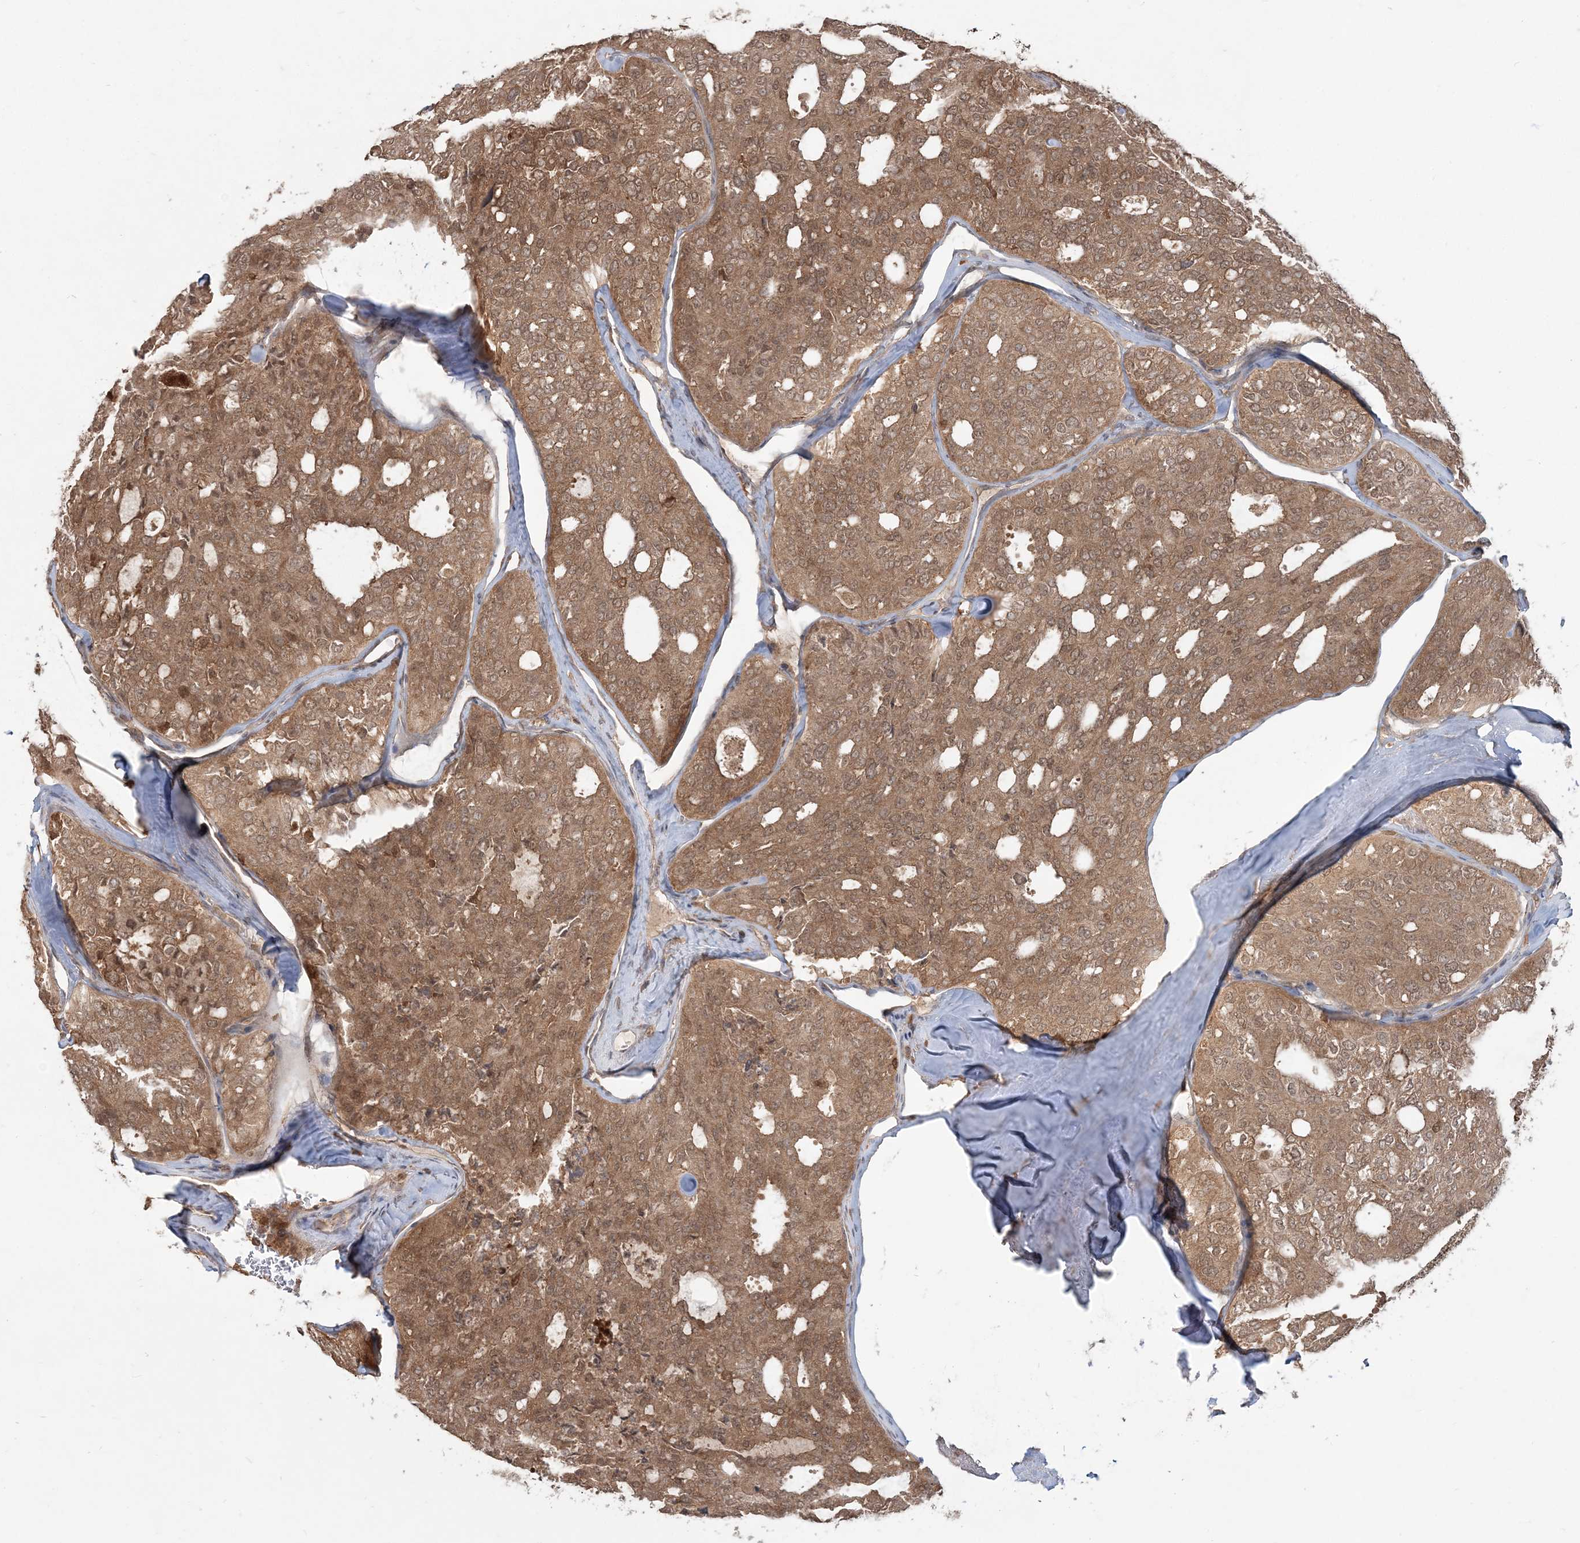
{"staining": {"intensity": "moderate", "quantity": ">75%", "location": "cytoplasmic/membranous,nuclear"}, "tissue": "thyroid cancer", "cell_type": "Tumor cells", "image_type": "cancer", "snomed": [{"axis": "morphology", "description": "Follicular adenoma carcinoma, NOS"}, {"axis": "topography", "description": "Thyroid gland"}], "caption": "Thyroid follicular adenoma carcinoma was stained to show a protein in brown. There is medium levels of moderate cytoplasmic/membranous and nuclear positivity in about >75% of tumor cells.", "gene": "CAB39", "patient": {"sex": "male", "age": 75}}